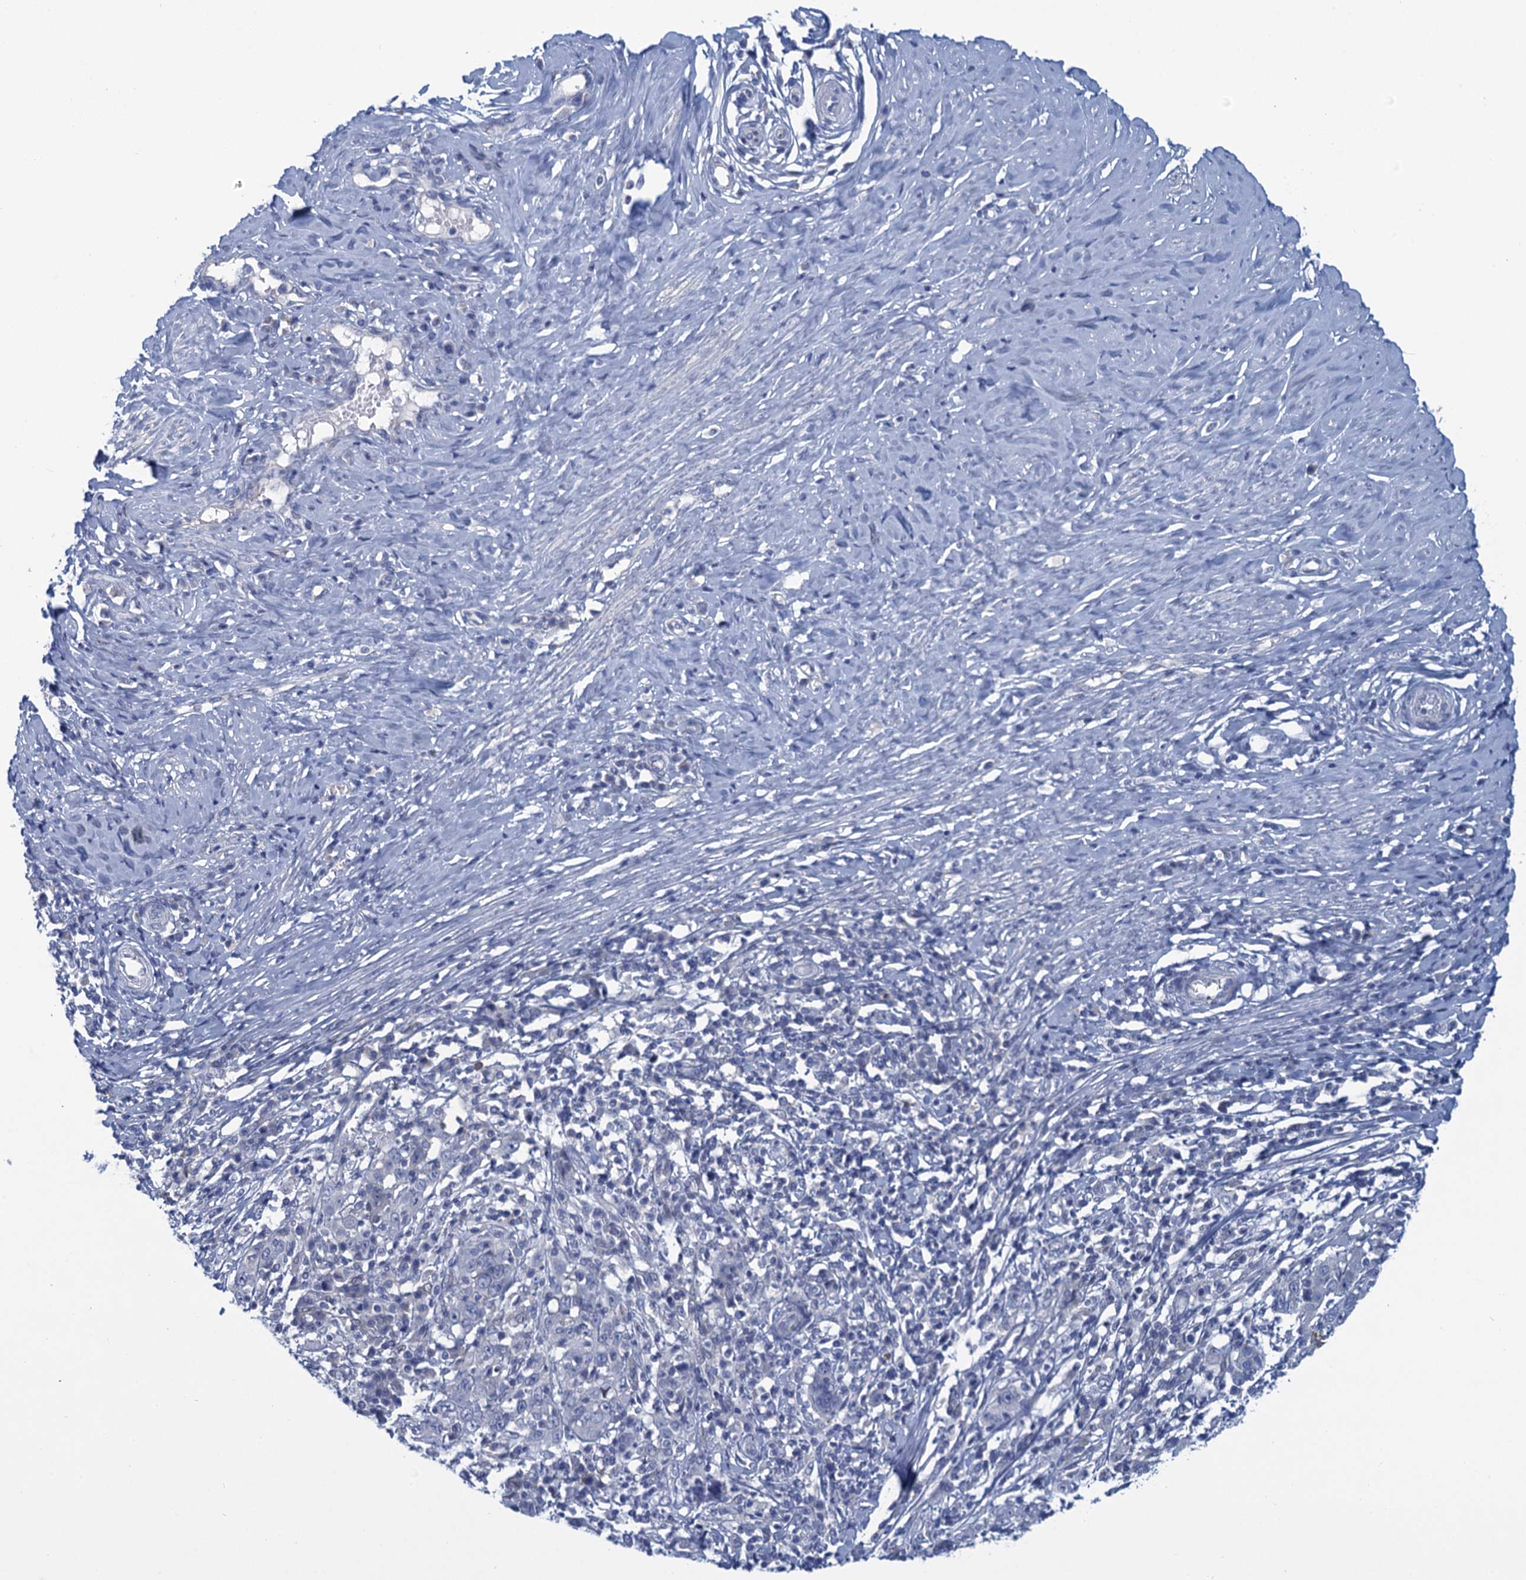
{"staining": {"intensity": "negative", "quantity": "none", "location": "none"}, "tissue": "cervical cancer", "cell_type": "Tumor cells", "image_type": "cancer", "snomed": [{"axis": "morphology", "description": "Squamous cell carcinoma, NOS"}, {"axis": "topography", "description": "Cervix"}], "caption": "This histopathology image is of cervical cancer (squamous cell carcinoma) stained with IHC to label a protein in brown with the nuclei are counter-stained blue. There is no staining in tumor cells.", "gene": "SCEL", "patient": {"sex": "female", "age": 46}}